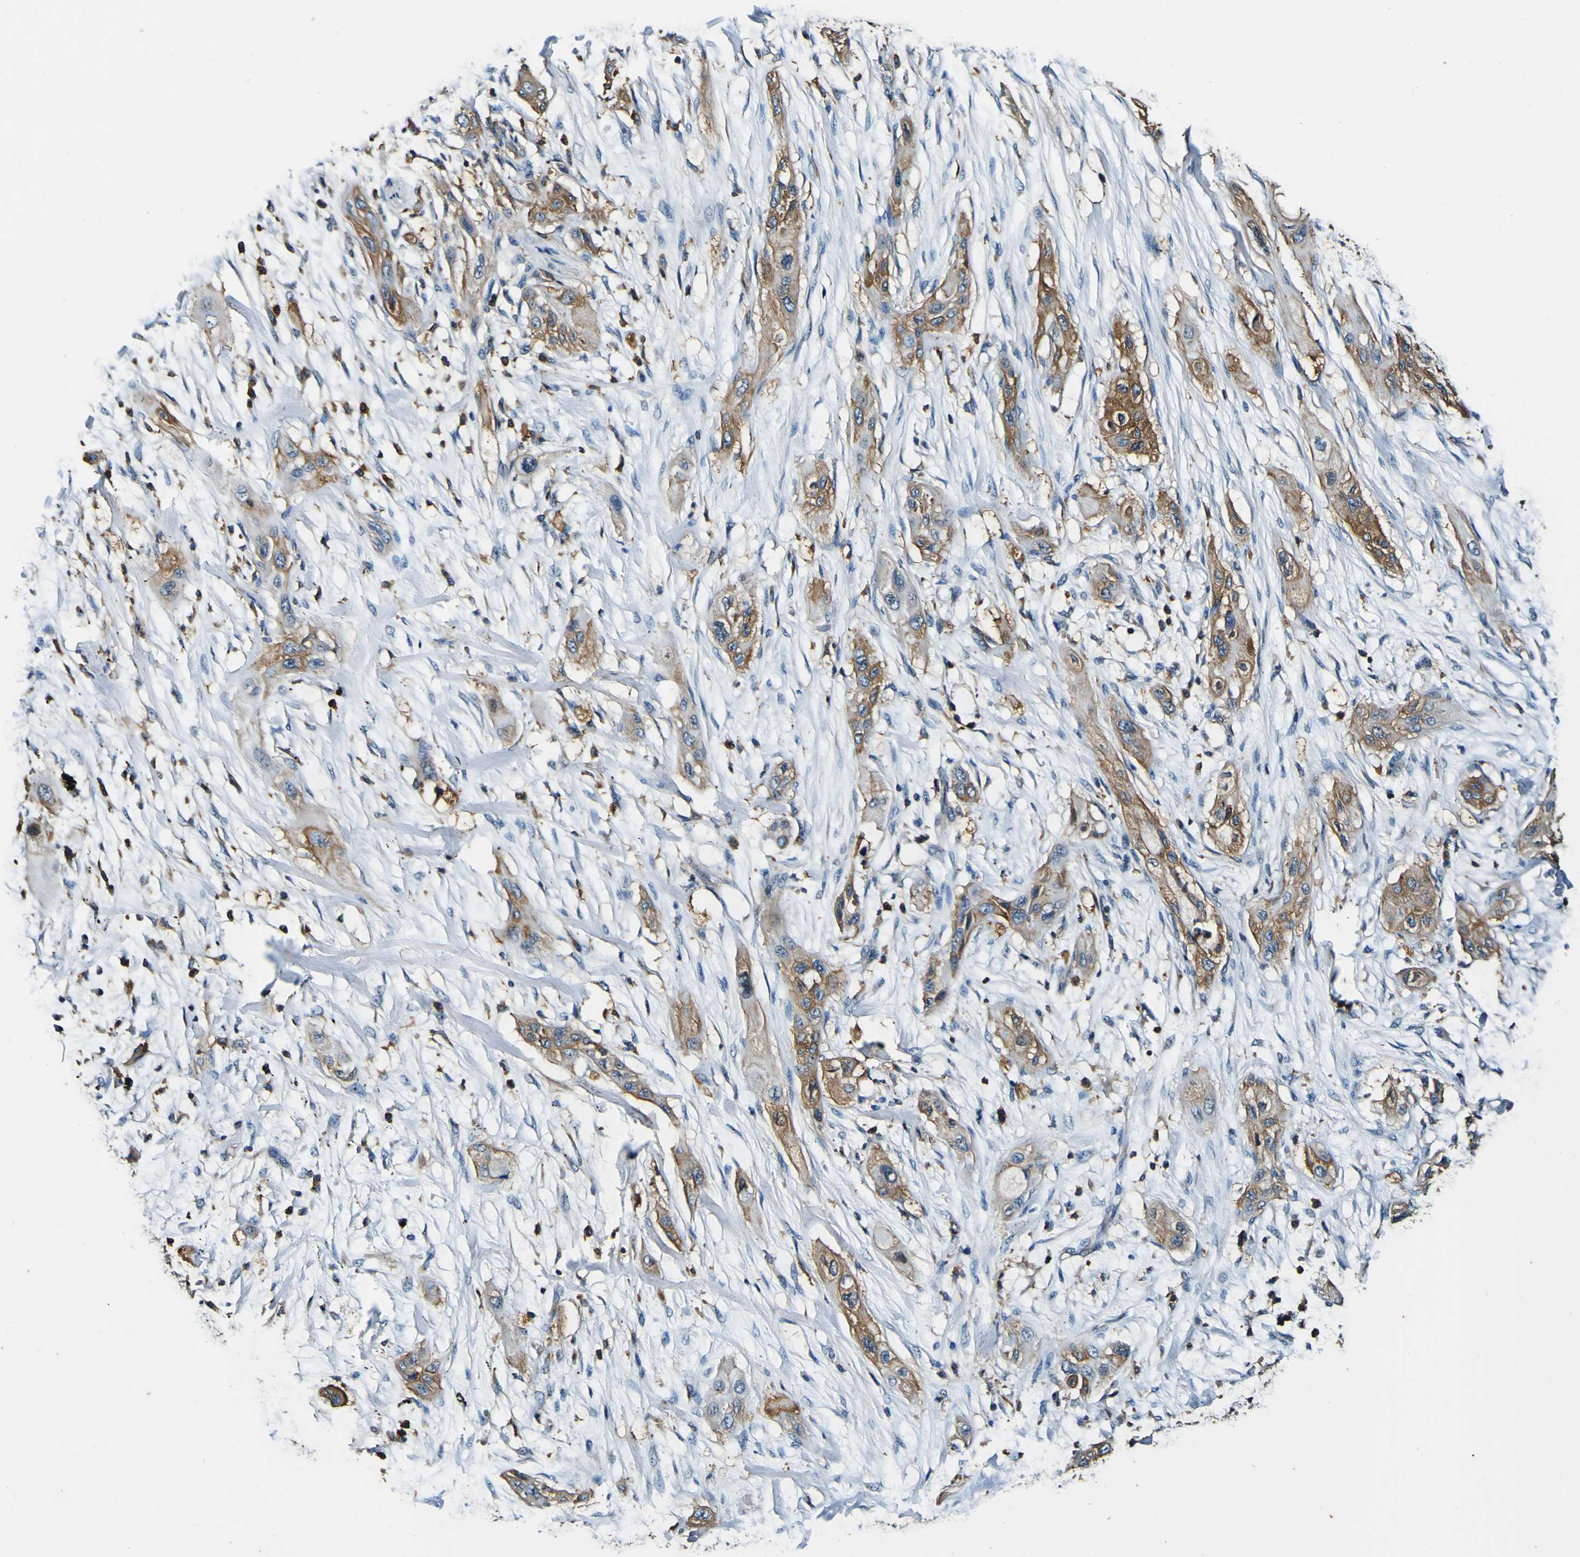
{"staining": {"intensity": "moderate", "quantity": ">75%", "location": "cytoplasmic/membranous"}, "tissue": "lung cancer", "cell_type": "Tumor cells", "image_type": "cancer", "snomed": [{"axis": "morphology", "description": "Squamous cell carcinoma, NOS"}, {"axis": "topography", "description": "Lung"}], "caption": "Protein analysis of lung cancer tissue exhibits moderate cytoplasmic/membranous positivity in about >75% of tumor cells. The staining is performed using DAB (3,3'-diaminobenzidine) brown chromogen to label protein expression. The nuclei are counter-stained blue using hematoxylin.", "gene": "RHOT2", "patient": {"sex": "female", "age": 47}}